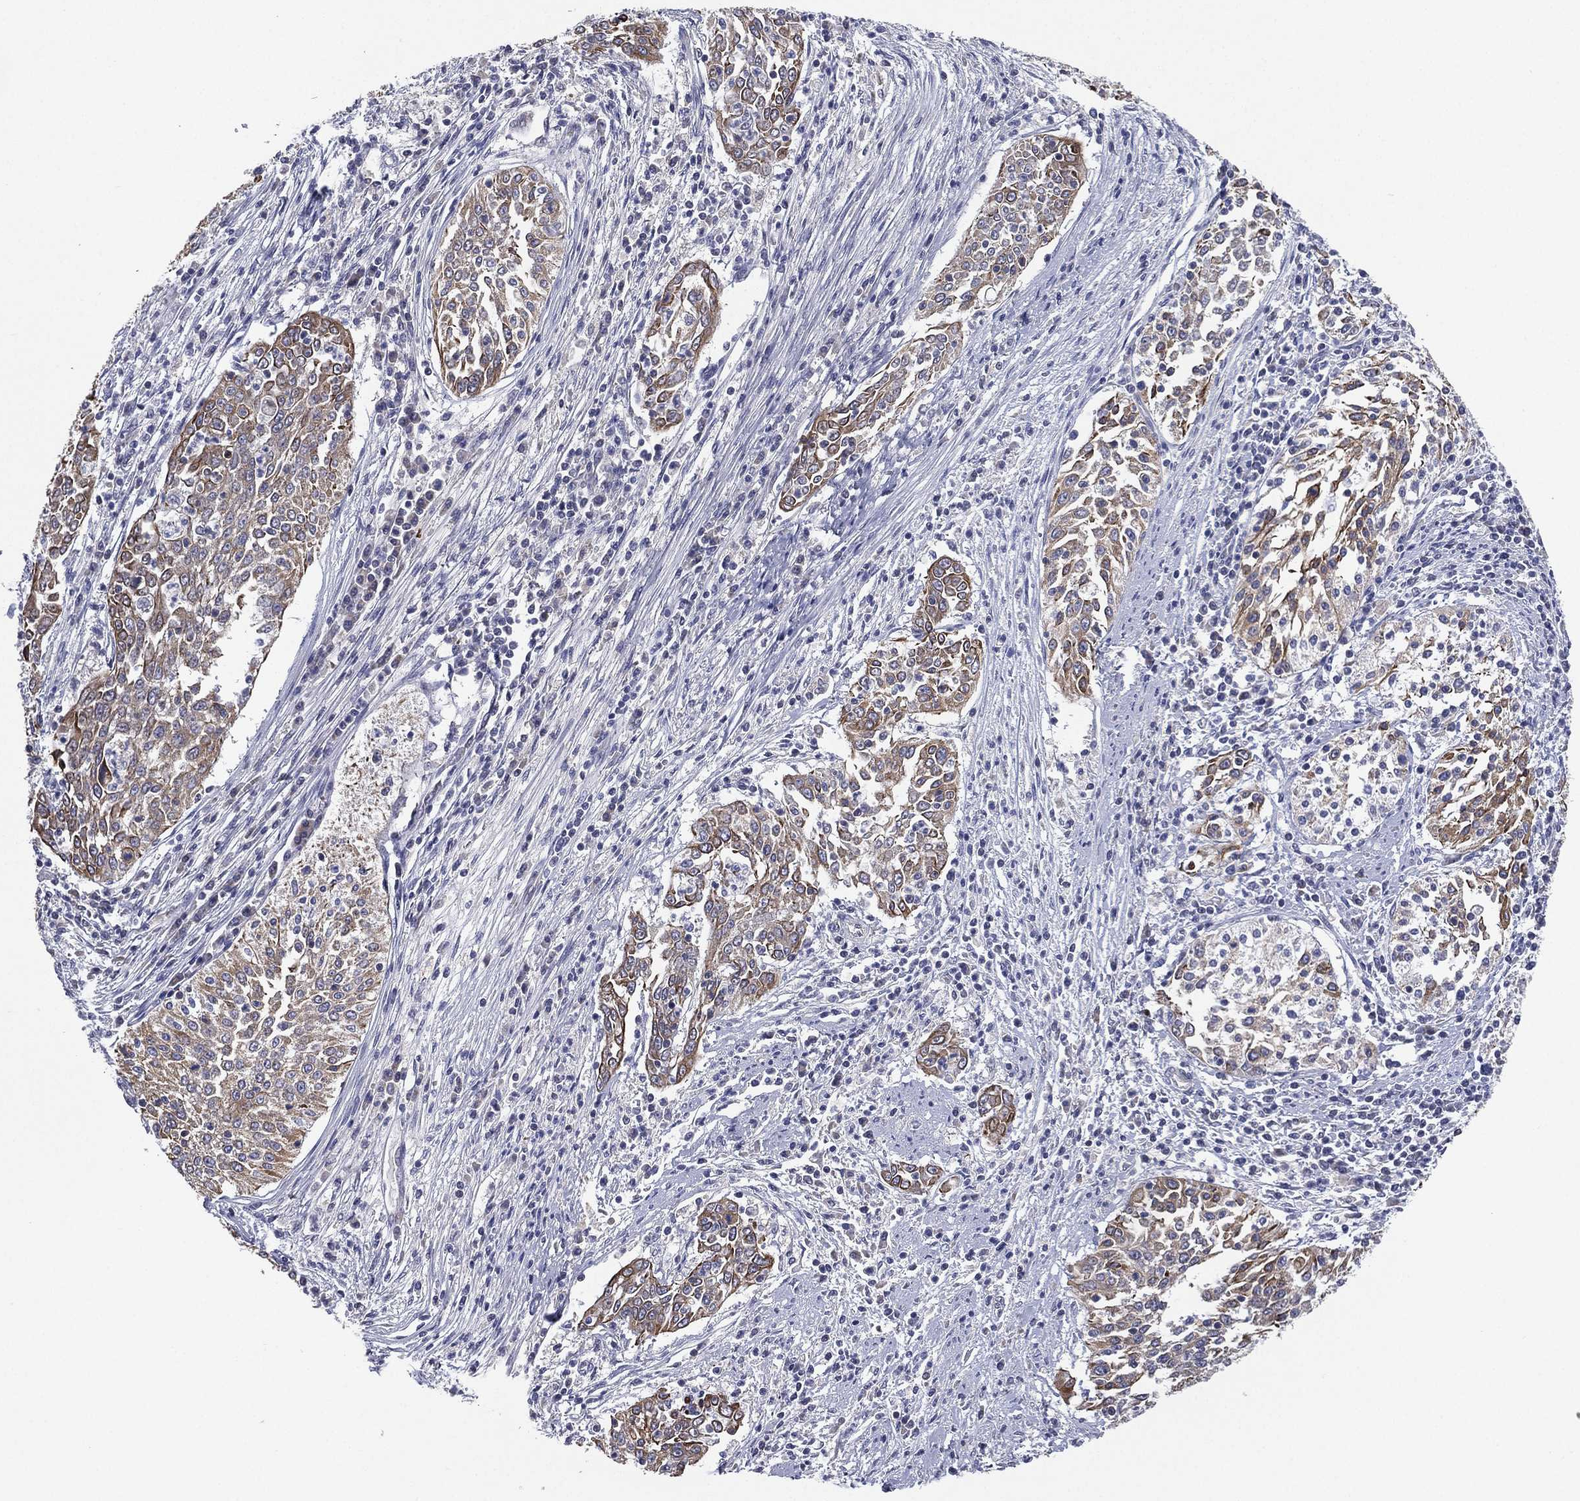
{"staining": {"intensity": "weak", "quantity": "25%-75%", "location": "cytoplasmic/membranous"}, "tissue": "cervical cancer", "cell_type": "Tumor cells", "image_type": "cancer", "snomed": [{"axis": "morphology", "description": "Squamous cell carcinoma, NOS"}, {"axis": "topography", "description": "Cervix"}], "caption": "Cervical squamous cell carcinoma stained for a protein (brown) reveals weak cytoplasmic/membranous positive staining in about 25%-75% of tumor cells.", "gene": "KAT14", "patient": {"sex": "female", "age": 41}}